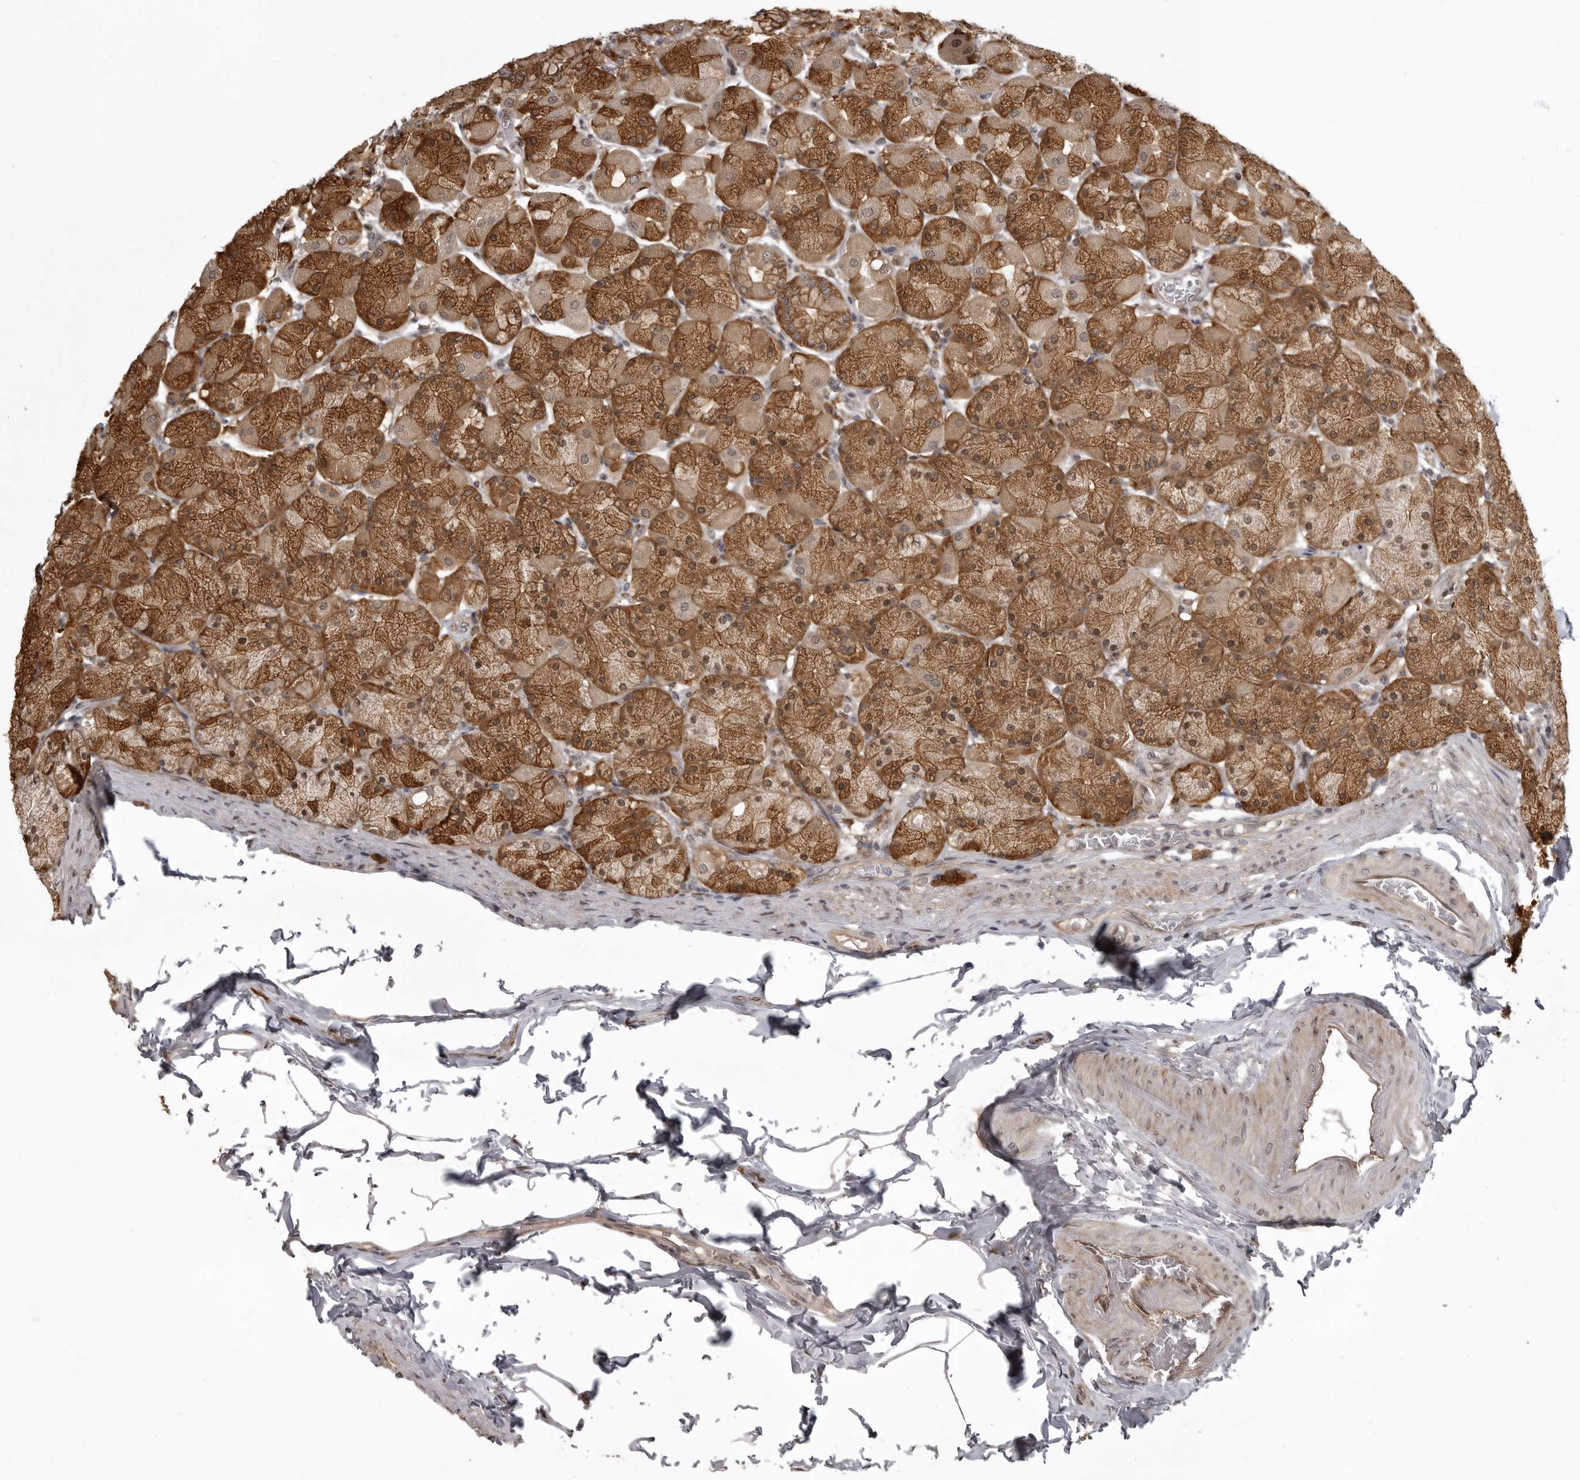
{"staining": {"intensity": "strong", "quantity": "25%-75%", "location": "cytoplasmic/membranous,nuclear"}, "tissue": "stomach", "cell_type": "Glandular cells", "image_type": "normal", "snomed": [{"axis": "morphology", "description": "Normal tissue, NOS"}, {"axis": "topography", "description": "Stomach, upper"}], "caption": "IHC of normal human stomach shows high levels of strong cytoplasmic/membranous,nuclear staining in approximately 25%-75% of glandular cells.", "gene": "SNX16", "patient": {"sex": "female", "age": 56}}